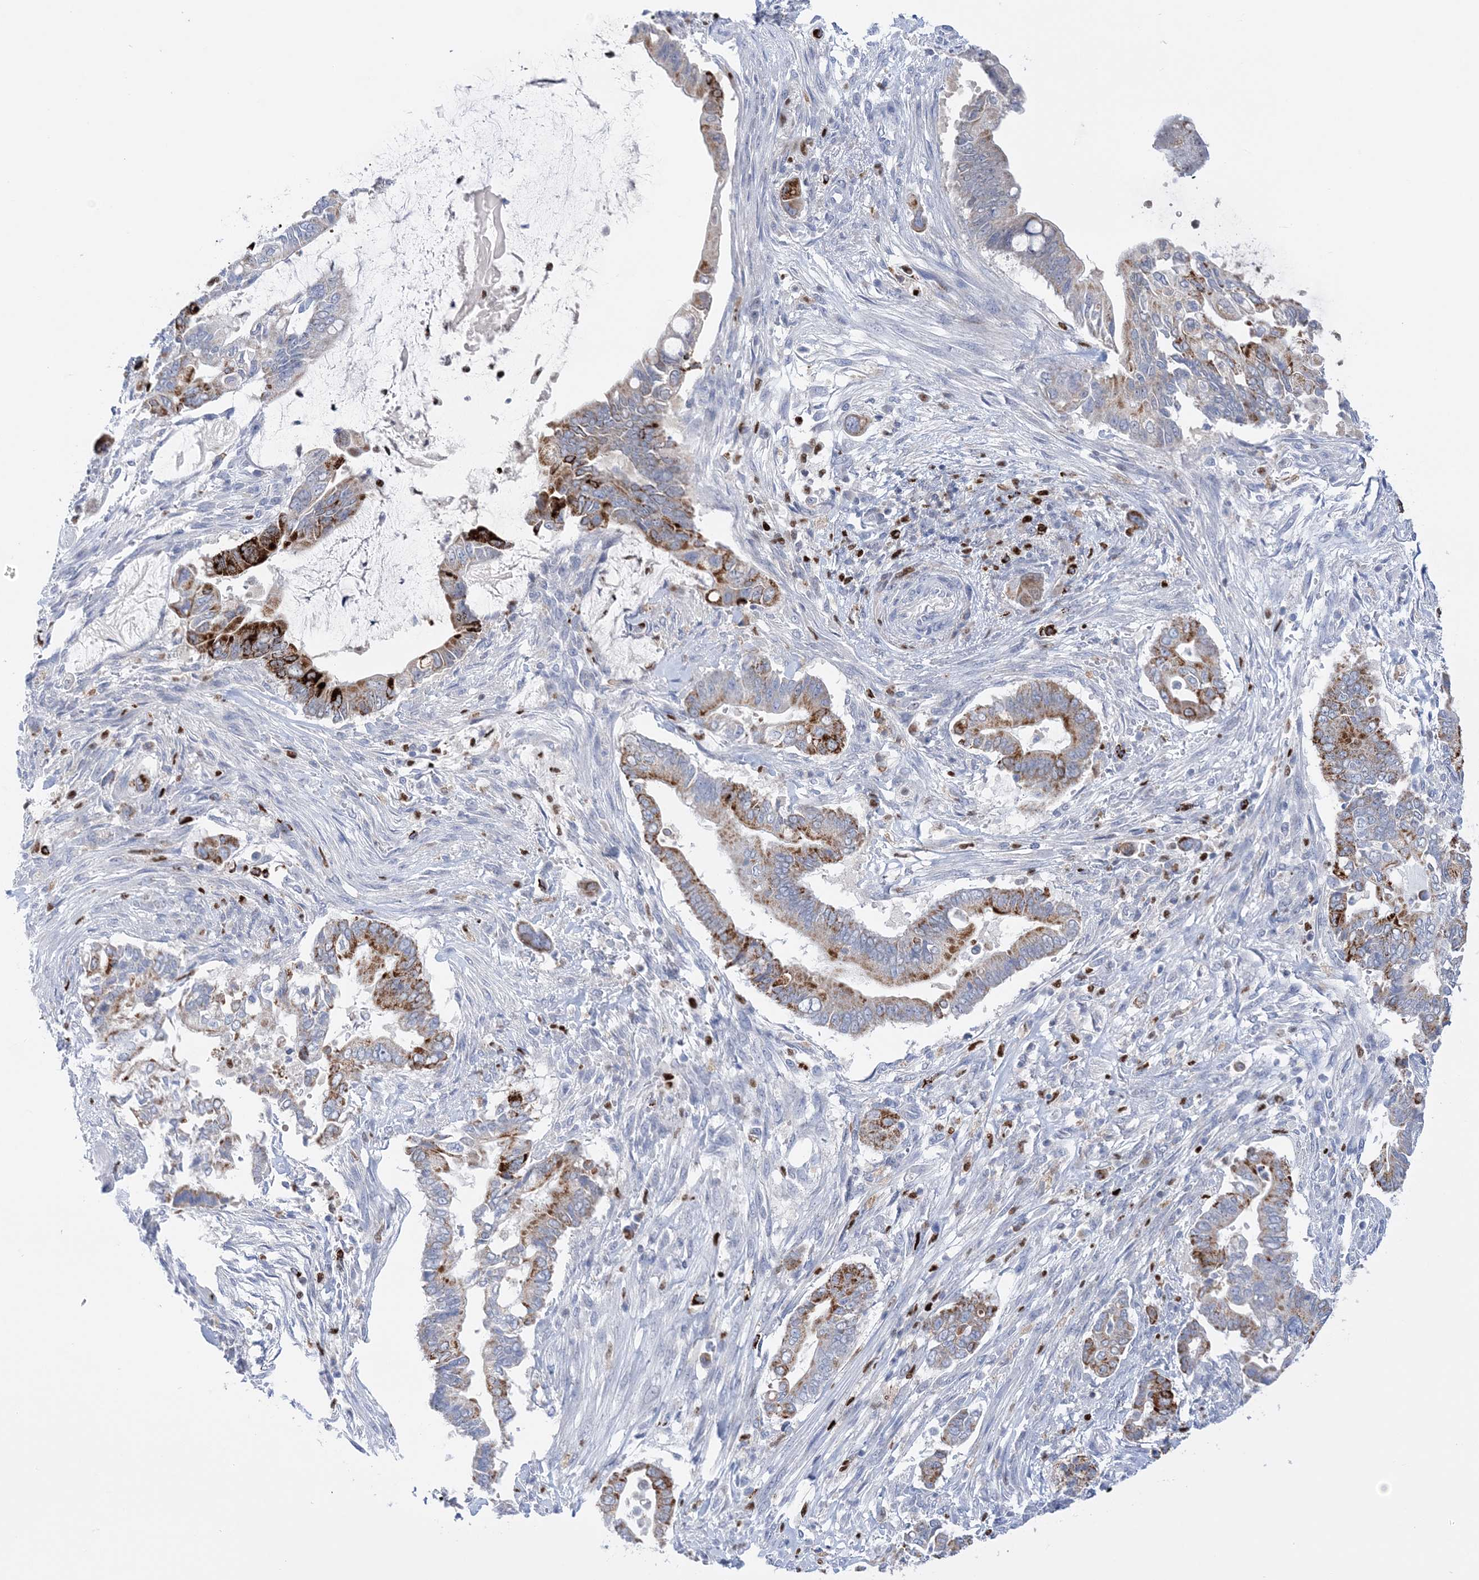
{"staining": {"intensity": "strong", "quantity": "25%-75%", "location": "cytoplasmic/membranous"}, "tissue": "pancreatic cancer", "cell_type": "Tumor cells", "image_type": "cancer", "snomed": [{"axis": "morphology", "description": "Adenocarcinoma, NOS"}, {"axis": "topography", "description": "Pancreas"}], "caption": "Tumor cells reveal strong cytoplasmic/membranous positivity in about 25%-75% of cells in pancreatic cancer.", "gene": "NIT2", "patient": {"sex": "male", "age": 68}}